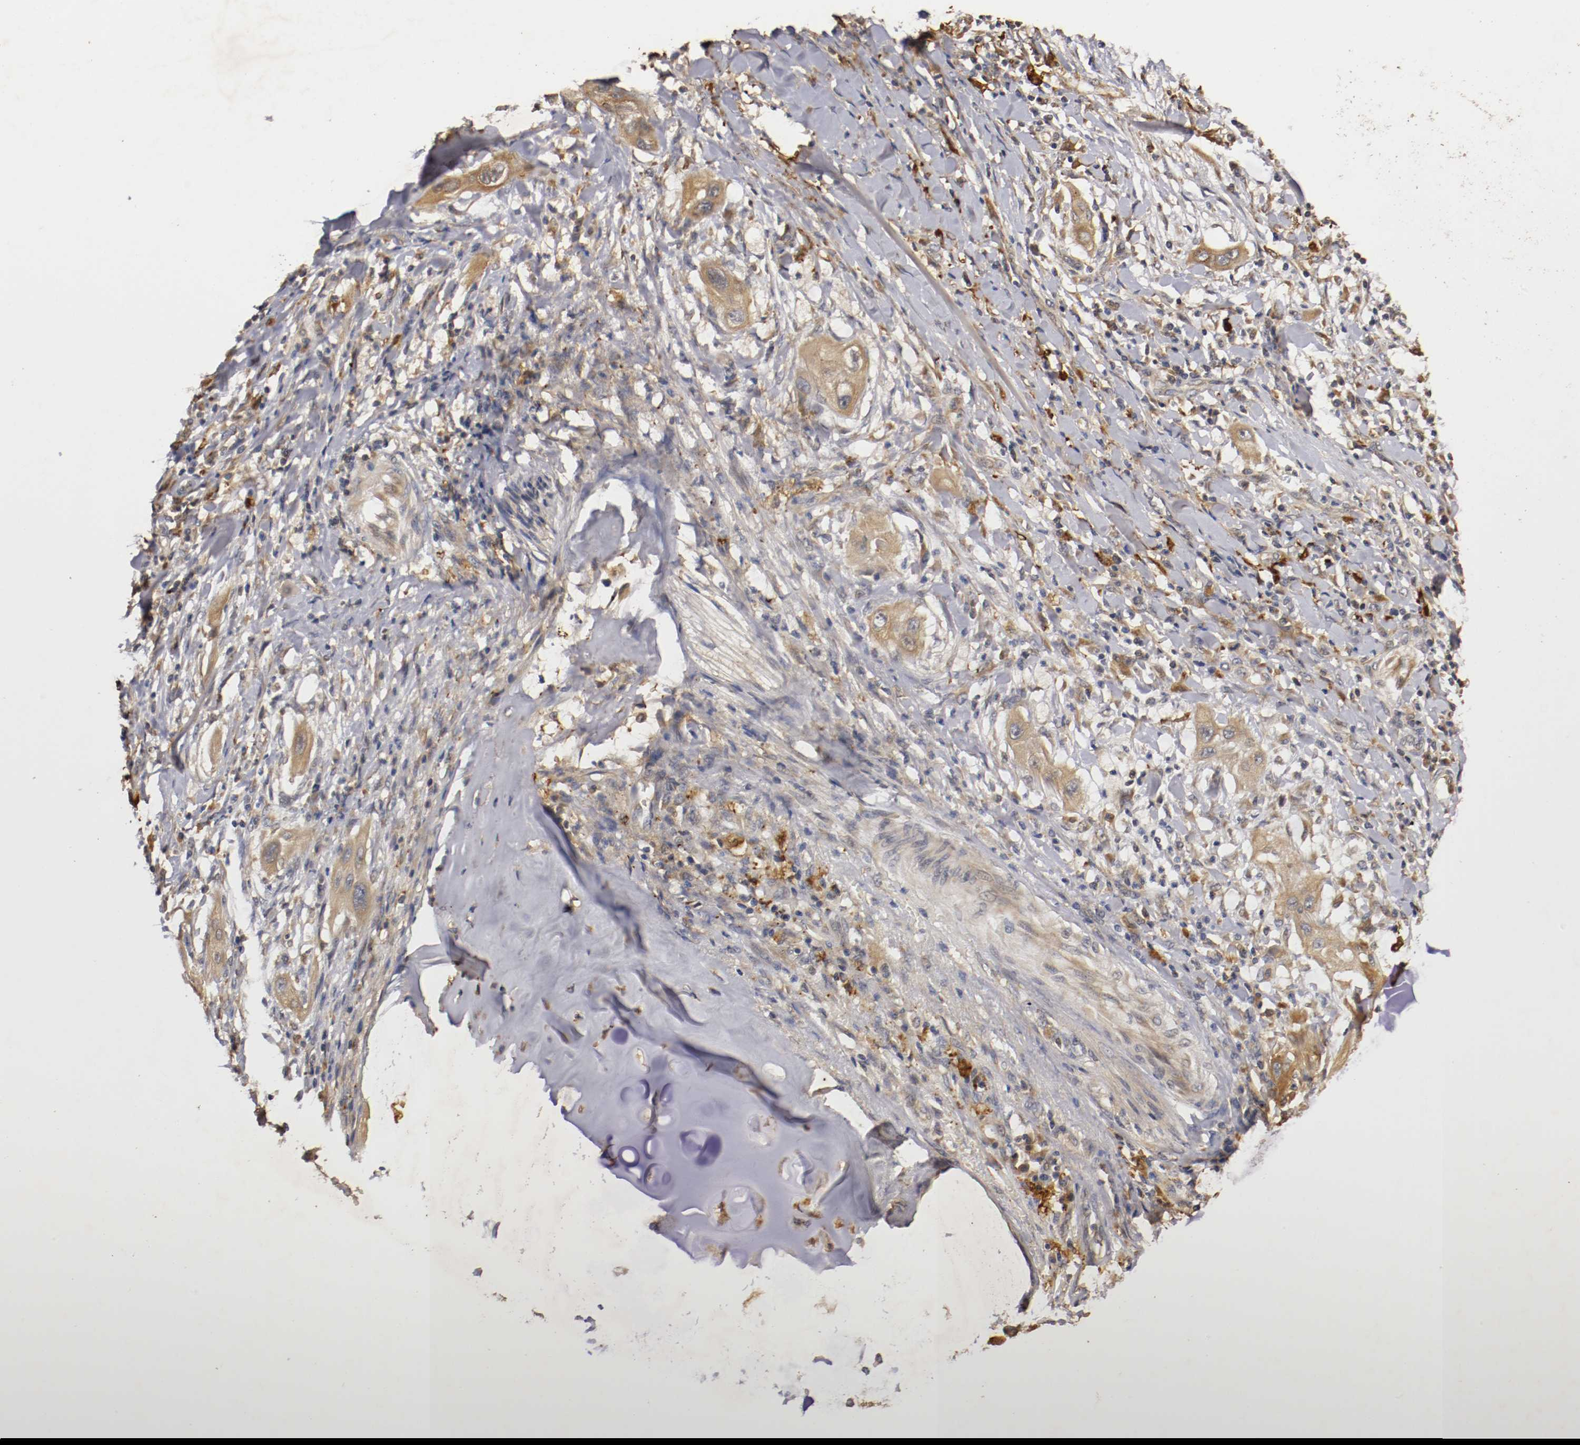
{"staining": {"intensity": "weak", "quantity": ">75%", "location": "cytoplasmic/membranous"}, "tissue": "lung cancer", "cell_type": "Tumor cells", "image_type": "cancer", "snomed": [{"axis": "morphology", "description": "Squamous cell carcinoma, NOS"}, {"axis": "topography", "description": "Lung"}], "caption": "This is a histology image of immunohistochemistry (IHC) staining of lung cancer (squamous cell carcinoma), which shows weak staining in the cytoplasmic/membranous of tumor cells.", "gene": "VEZT", "patient": {"sex": "female", "age": 47}}